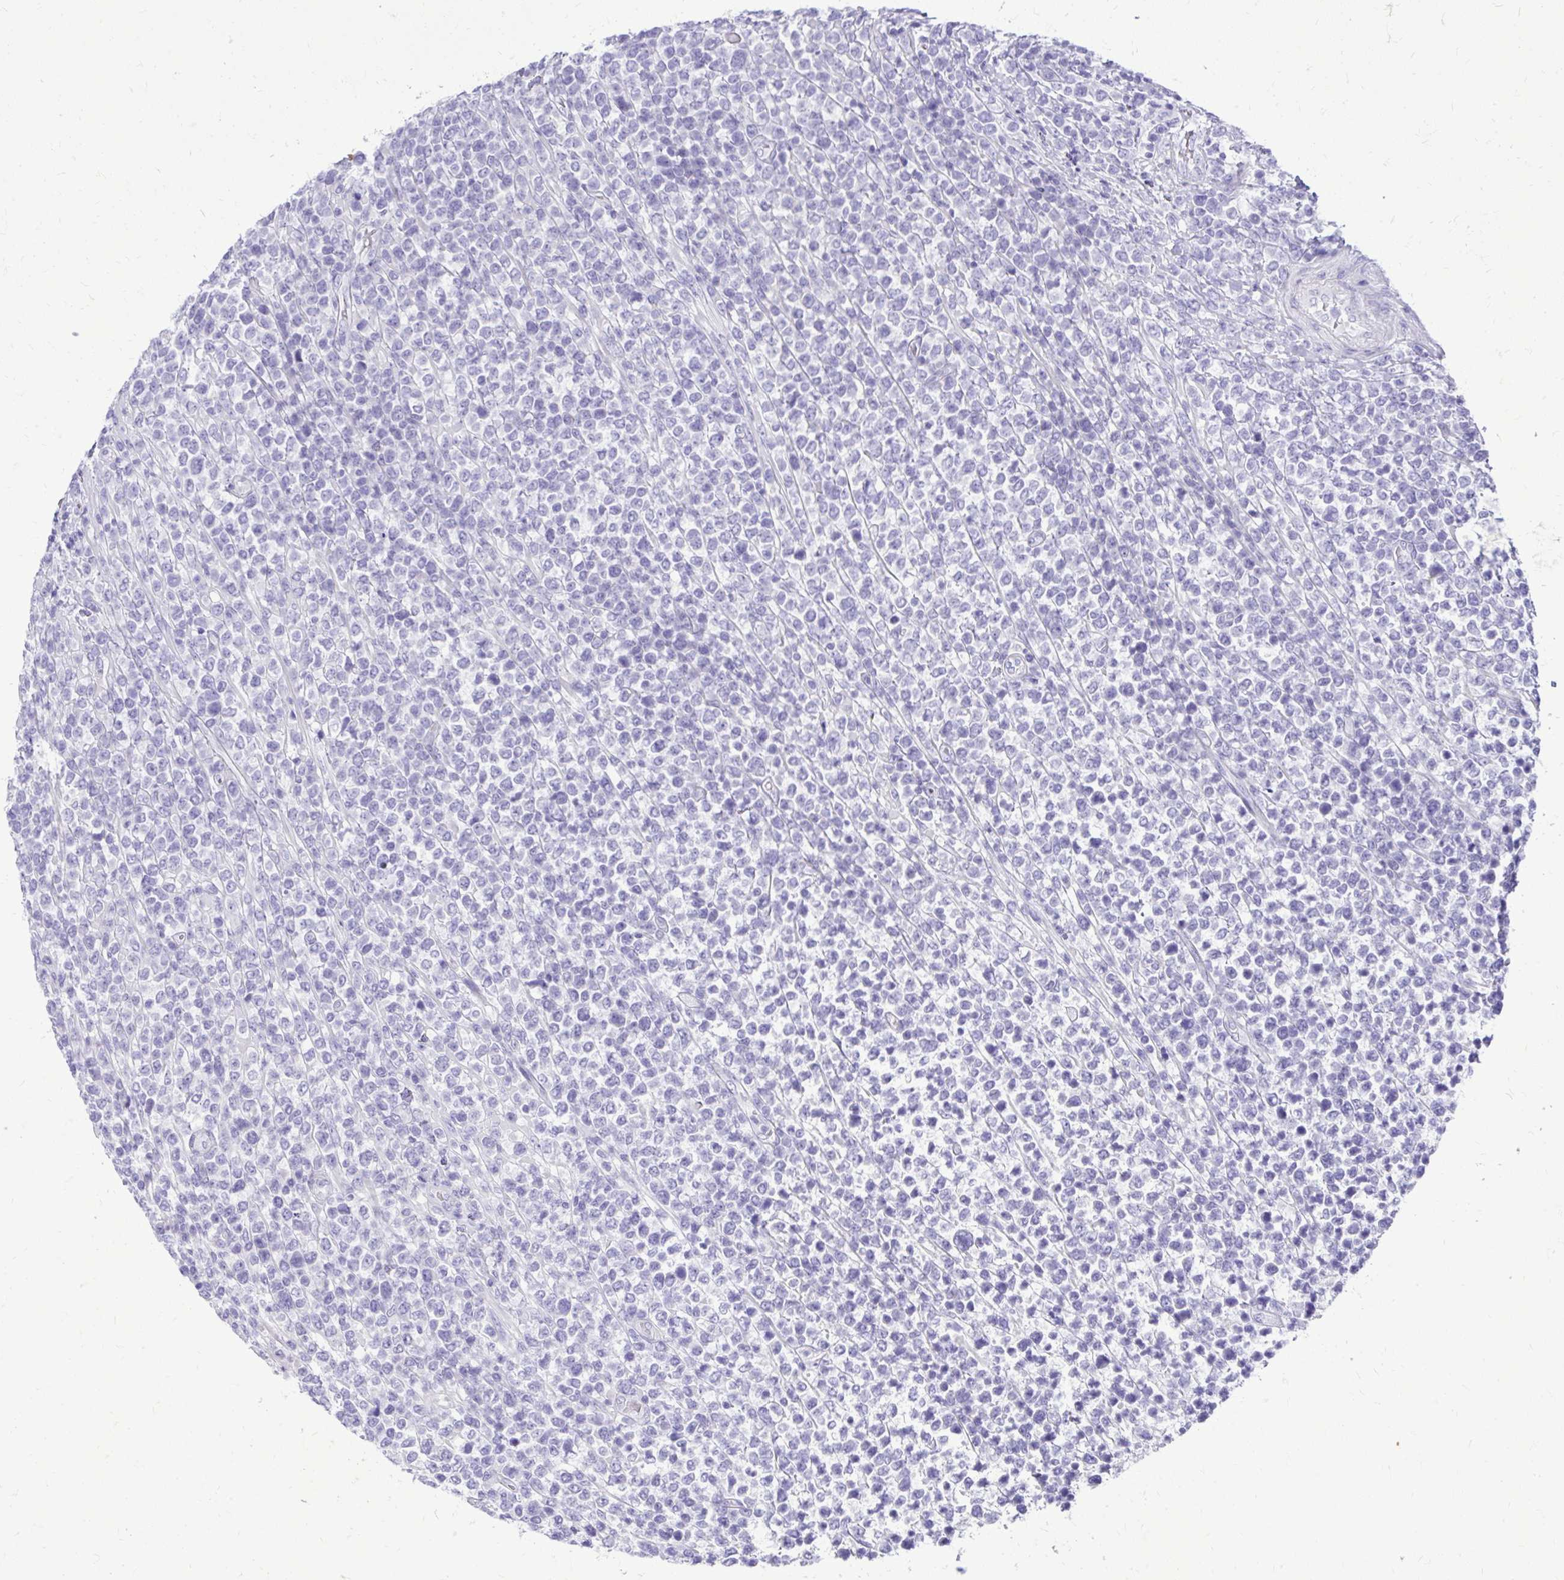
{"staining": {"intensity": "negative", "quantity": "none", "location": "none"}, "tissue": "lymphoma", "cell_type": "Tumor cells", "image_type": "cancer", "snomed": [{"axis": "morphology", "description": "Malignant lymphoma, non-Hodgkin's type, High grade"}, {"axis": "topography", "description": "Soft tissue"}], "caption": "This is an IHC histopathology image of human lymphoma. There is no staining in tumor cells.", "gene": "BCL6B", "patient": {"sex": "female", "age": 56}}